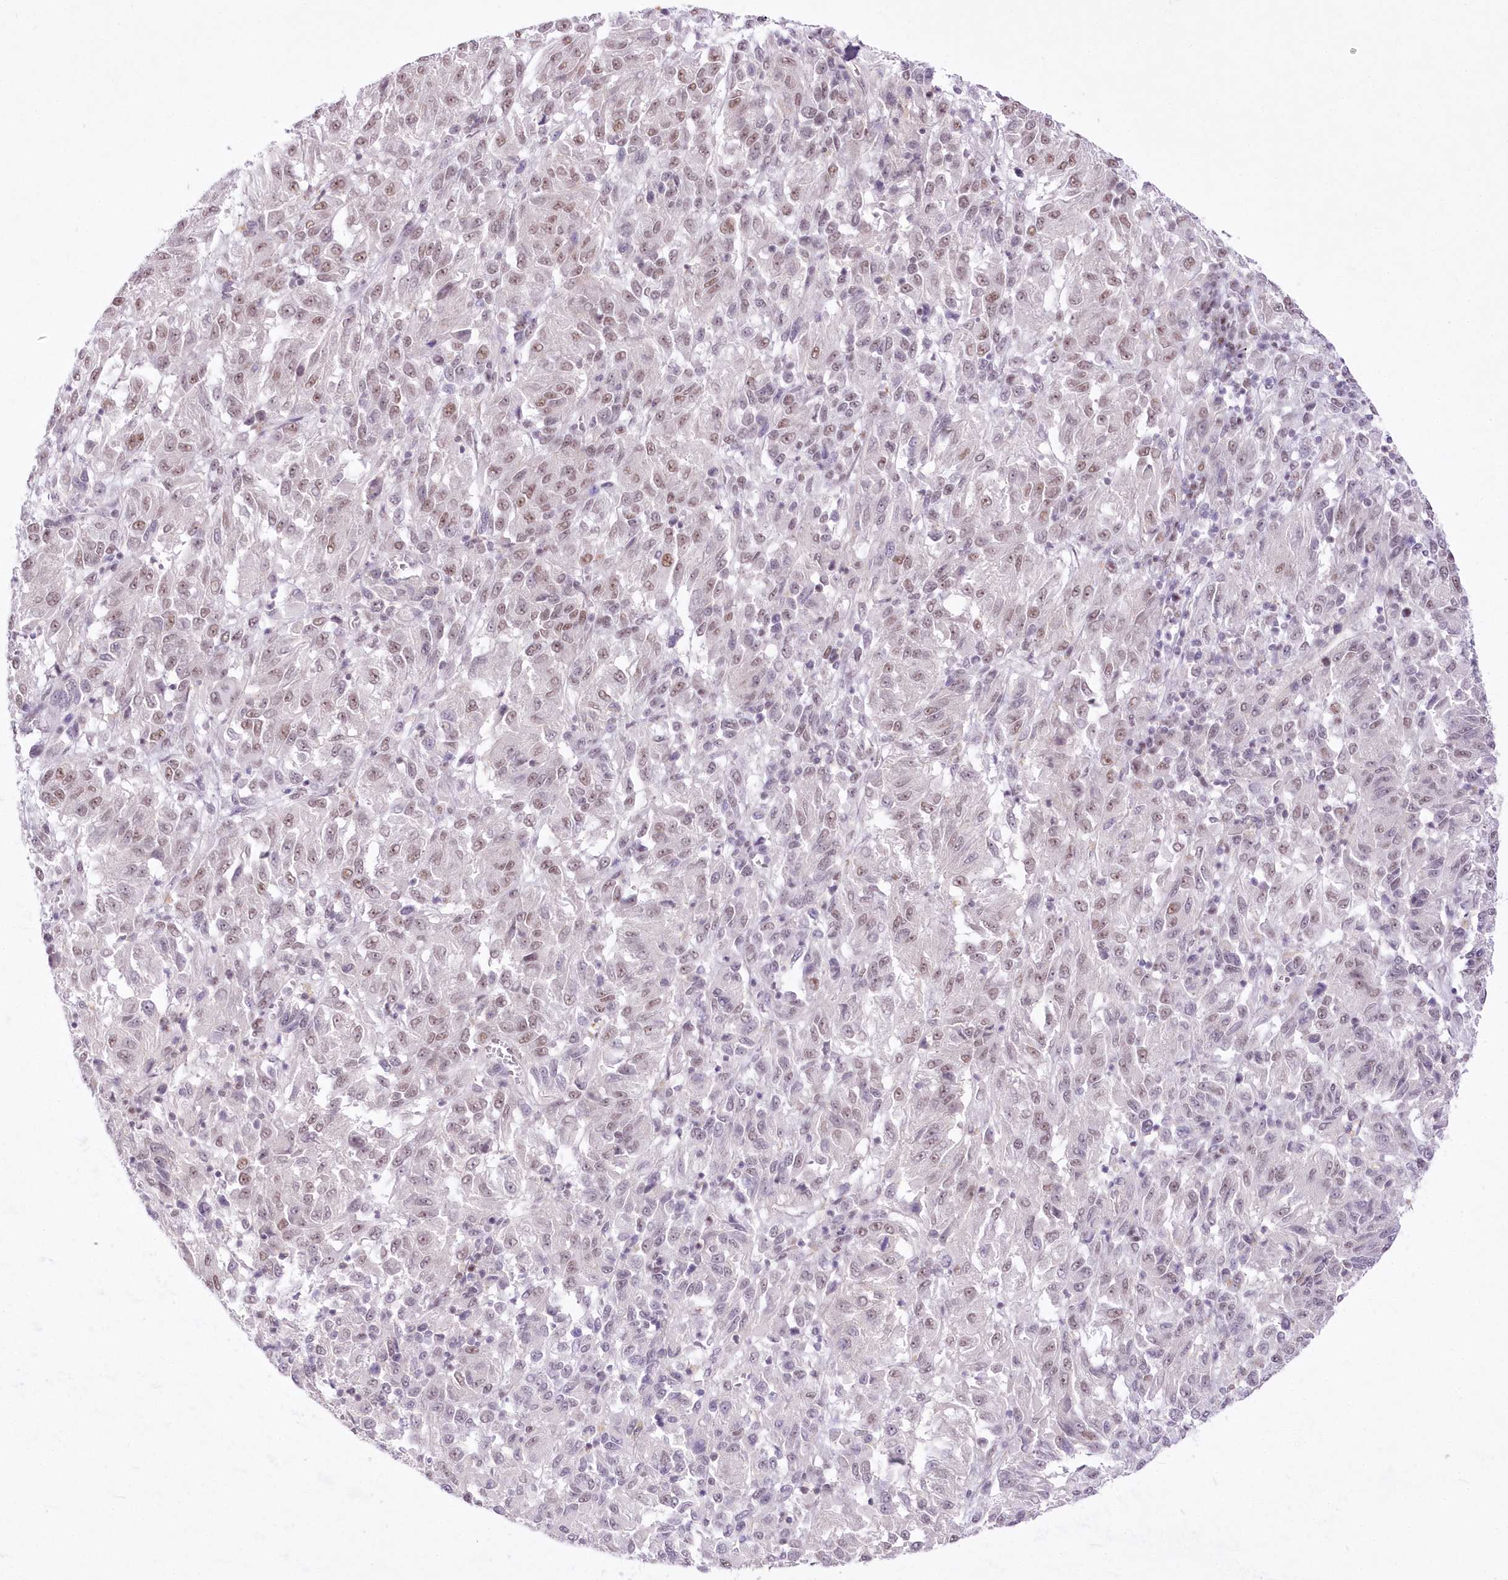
{"staining": {"intensity": "weak", "quantity": "25%-75%", "location": "nuclear"}, "tissue": "melanoma", "cell_type": "Tumor cells", "image_type": "cancer", "snomed": [{"axis": "morphology", "description": "Malignant melanoma, Metastatic site"}, {"axis": "topography", "description": "Lung"}], "caption": "A histopathology image showing weak nuclear staining in approximately 25%-75% of tumor cells in melanoma, as visualized by brown immunohistochemical staining.", "gene": "NSUN2", "patient": {"sex": "male", "age": 64}}